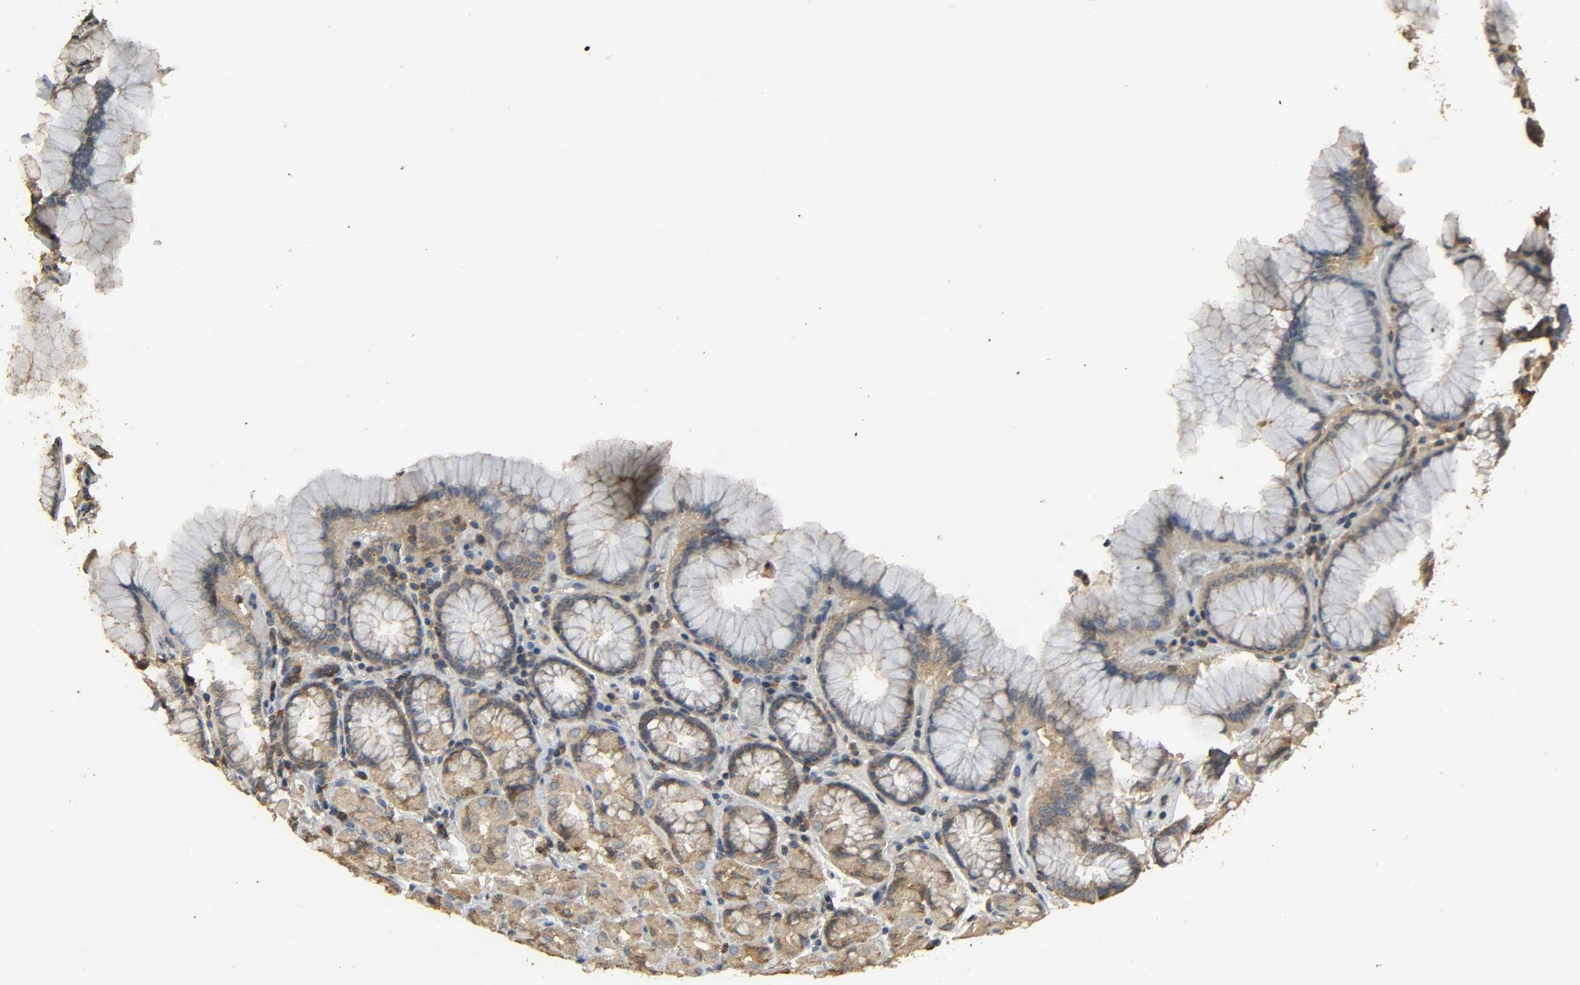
{"staining": {"intensity": "moderate", "quantity": ">75%", "location": "cytoplasmic/membranous"}, "tissue": "stomach", "cell_type": "Glandular cells", "image_type": "normal", "snomed": [{"axis": "morphology", "description": "Normal tissue, NOS"}, {"axis": "topography", "description": "Stomach, lower"}], "caption": "Stomach stained for a protein (brown) reveals moderate cytoplasmic/membranous positive staining in approximately >75% of glandular cells.", "gene": "DDX6", "patient": {"sex": "male", "age": 56}}